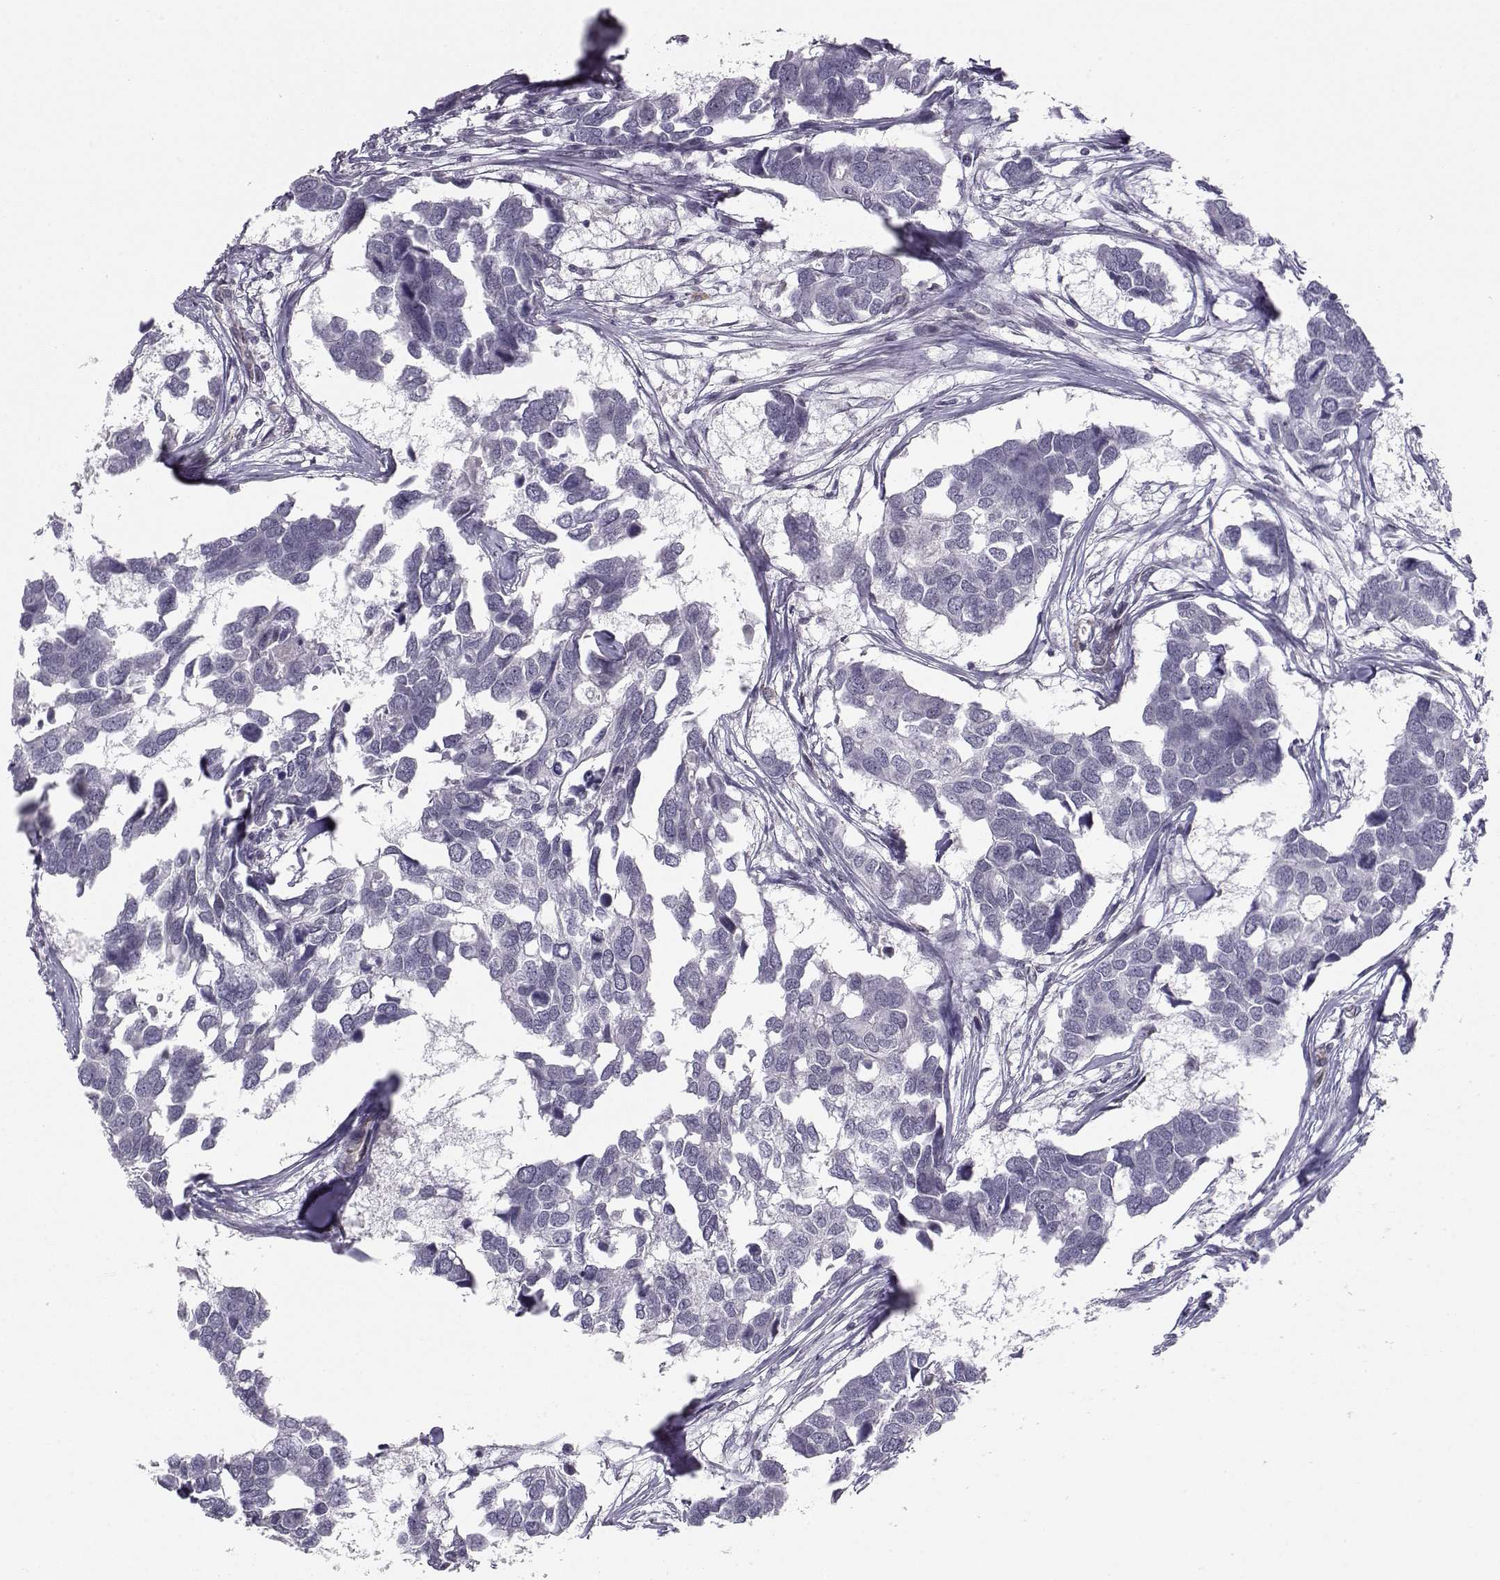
{"staining": {"intensity": "negative", "quantity": "none", "location": "none"}, "tissue": "breast cancer", "cell_type": "Tumor cells", "image_type": "cancer", "snomed": [{"axis": "morphology", "description": "Duct carcinoma"}, {"axis": "topography", "description": "Breast"}], "caption": "Image shows no protein staining in tumor cells of breast intraductal carcinoma tissue.", "gene": "KIF13B", "patient": {"sex": "female", "age": 83}}